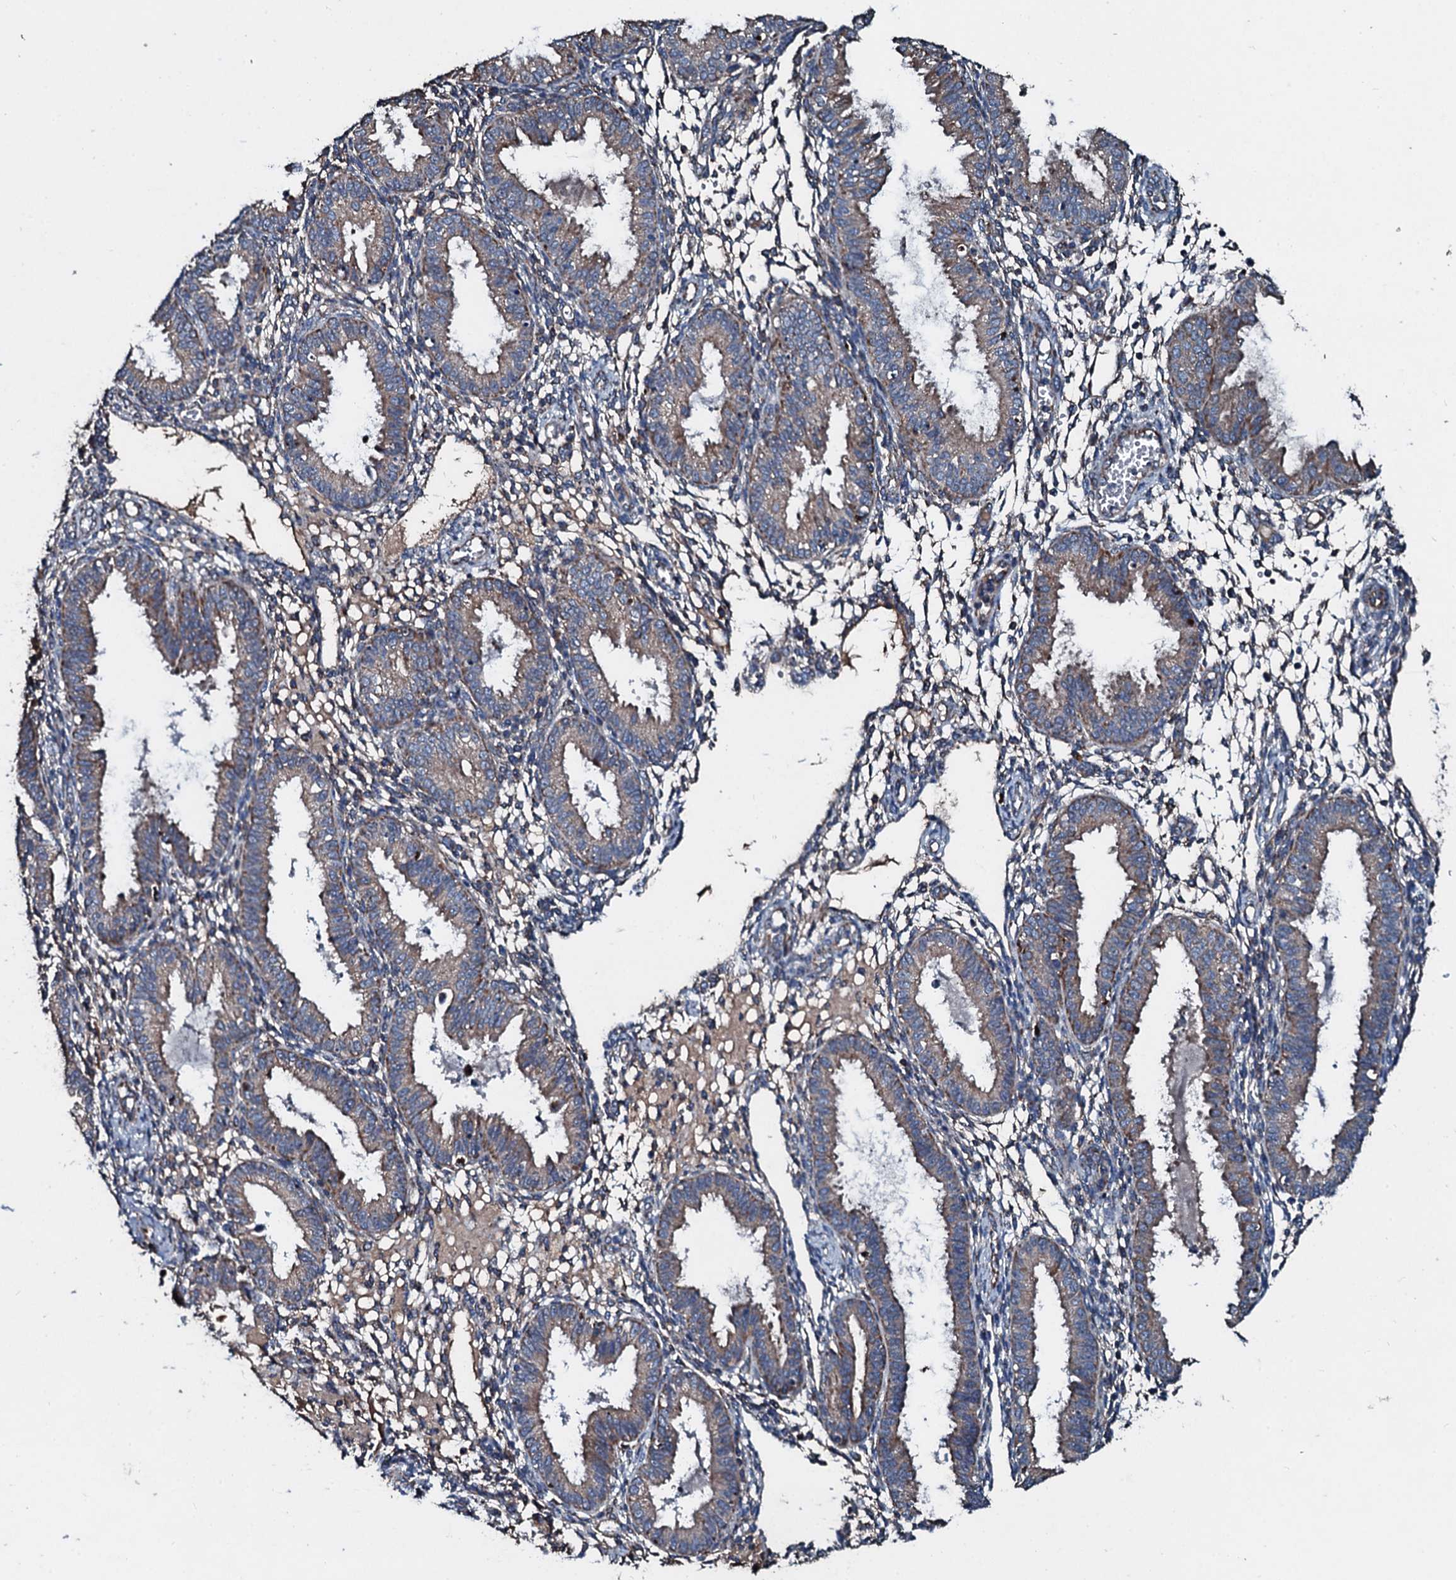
{"staining": {"intensity": "negative", "quantity": "none", "location": "none"}, "tissue": "endometrium", "cell_type": "Cells in endometrial stroma", "image_type": "normal", "snomed": [{"axis": "morphology", "description": "Normal tissue, NOS"}, {"axis": "topography", "description": "Endometrium"}], "caption": "Immunohistochemical staining of benign endometrium shows no significant expression in cells in endometrial stroma. Brightfield microscopy of IHC stained with DAB (brown) and hematoxylin (blue), captured at high magnification.", "gene": "ACSS3", "patient": {"sex": "female", "age": 33}}